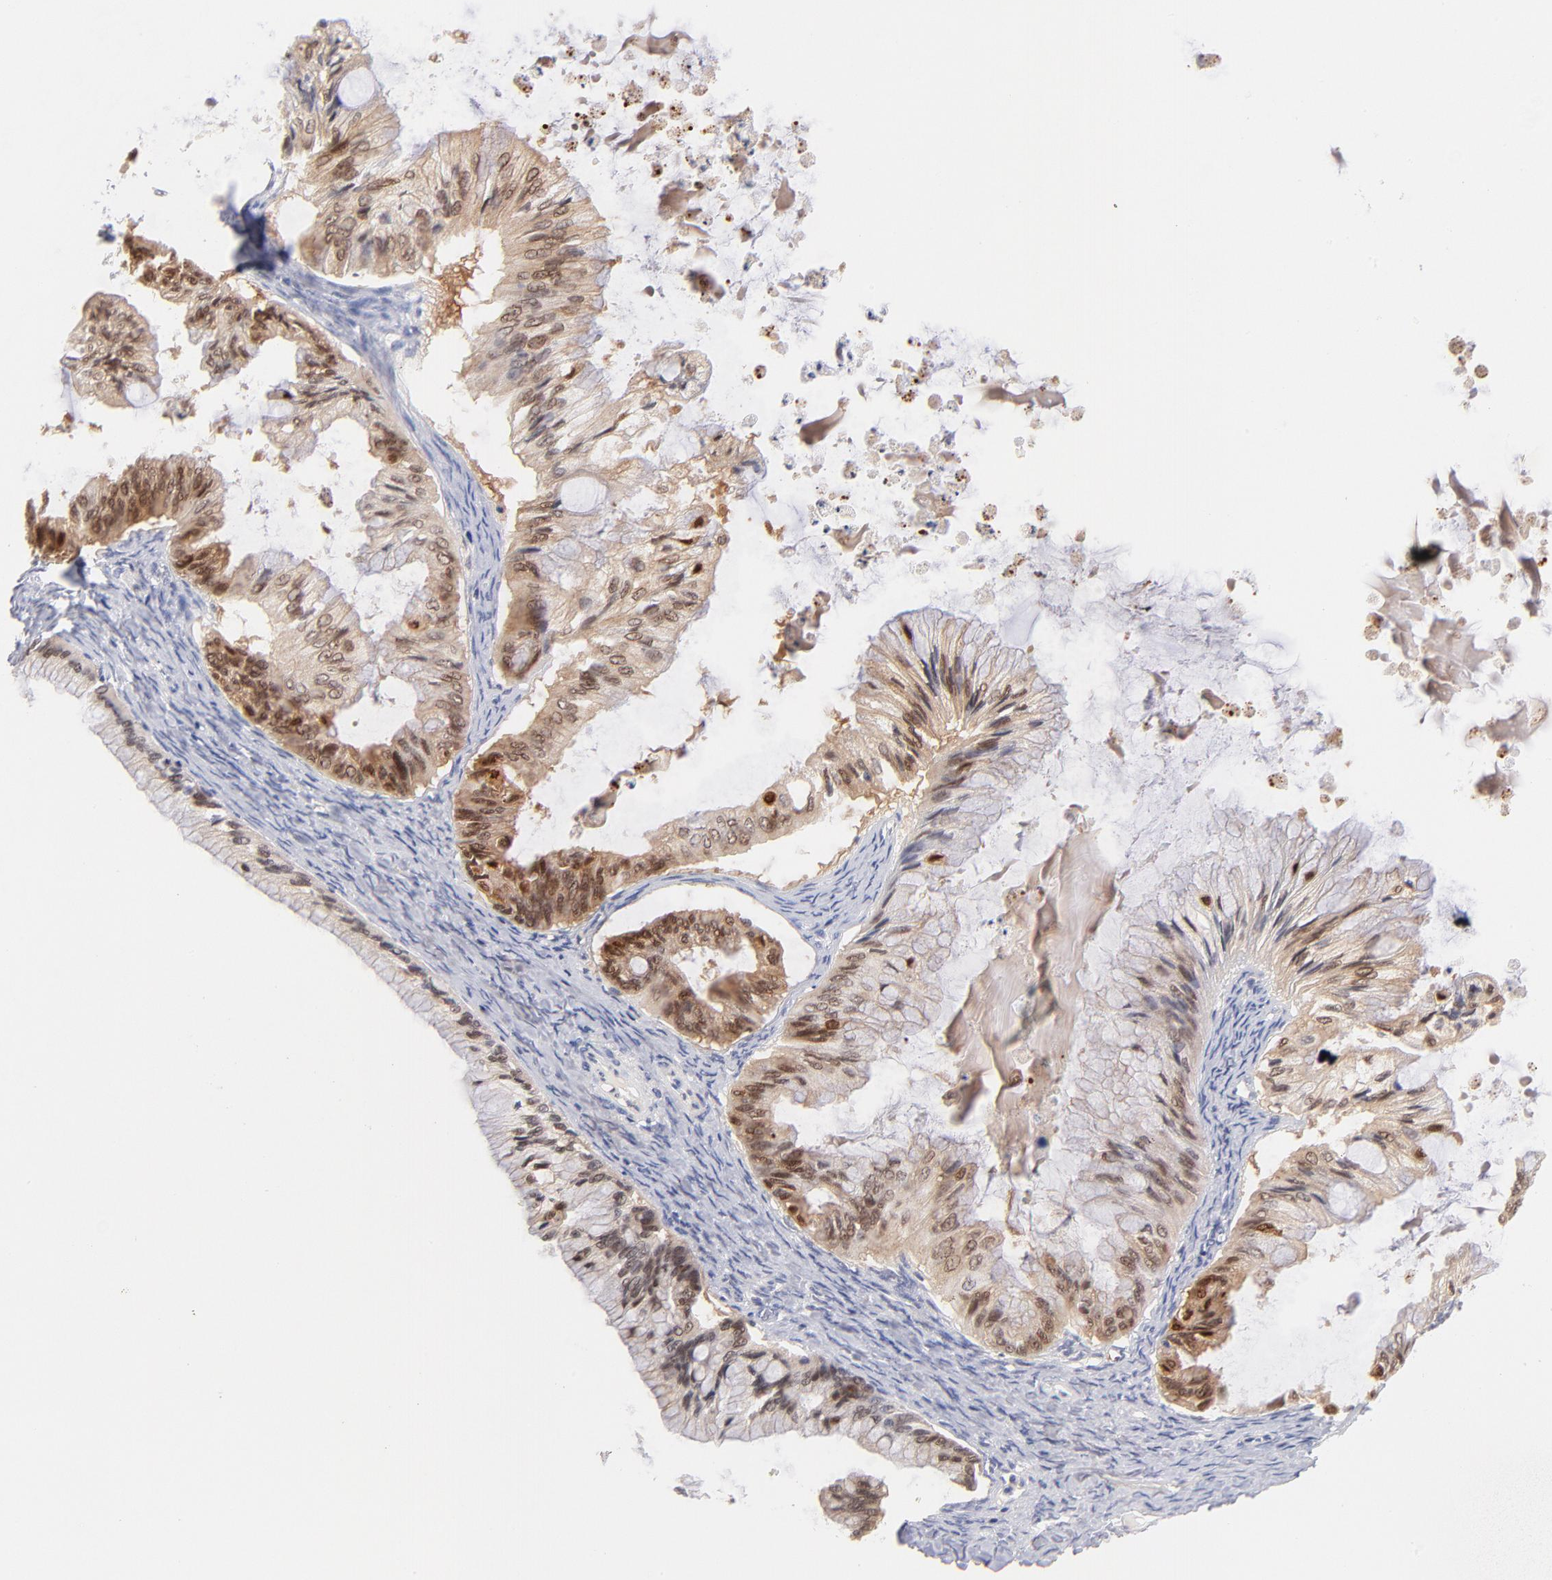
{"staining": {"intensity": "weak", "quantity": "25%-75%", "location": "cytoplasmic/membranous,nuclear"}, "tissue": "ovarian cancer", "cell_type": "Tumor cells", "image_type": "cancer", "snomed": [{"axis": "morphology", "description": "Cystadenocarcinoma, mucinous, NOS"}, {"axis": "topography", "description": "Ovary"}], "caption": "A micrograph showing weak cytoplasmic/membranous and nuclear positivity in about 25%-75% of tumor cells in ovarian cancer (mucinous cystadenocarcinoma), as visualized by brown immunohistochemical staining.", "gene": "CASP6", "patient": {"sex": "female", "age": 57}}